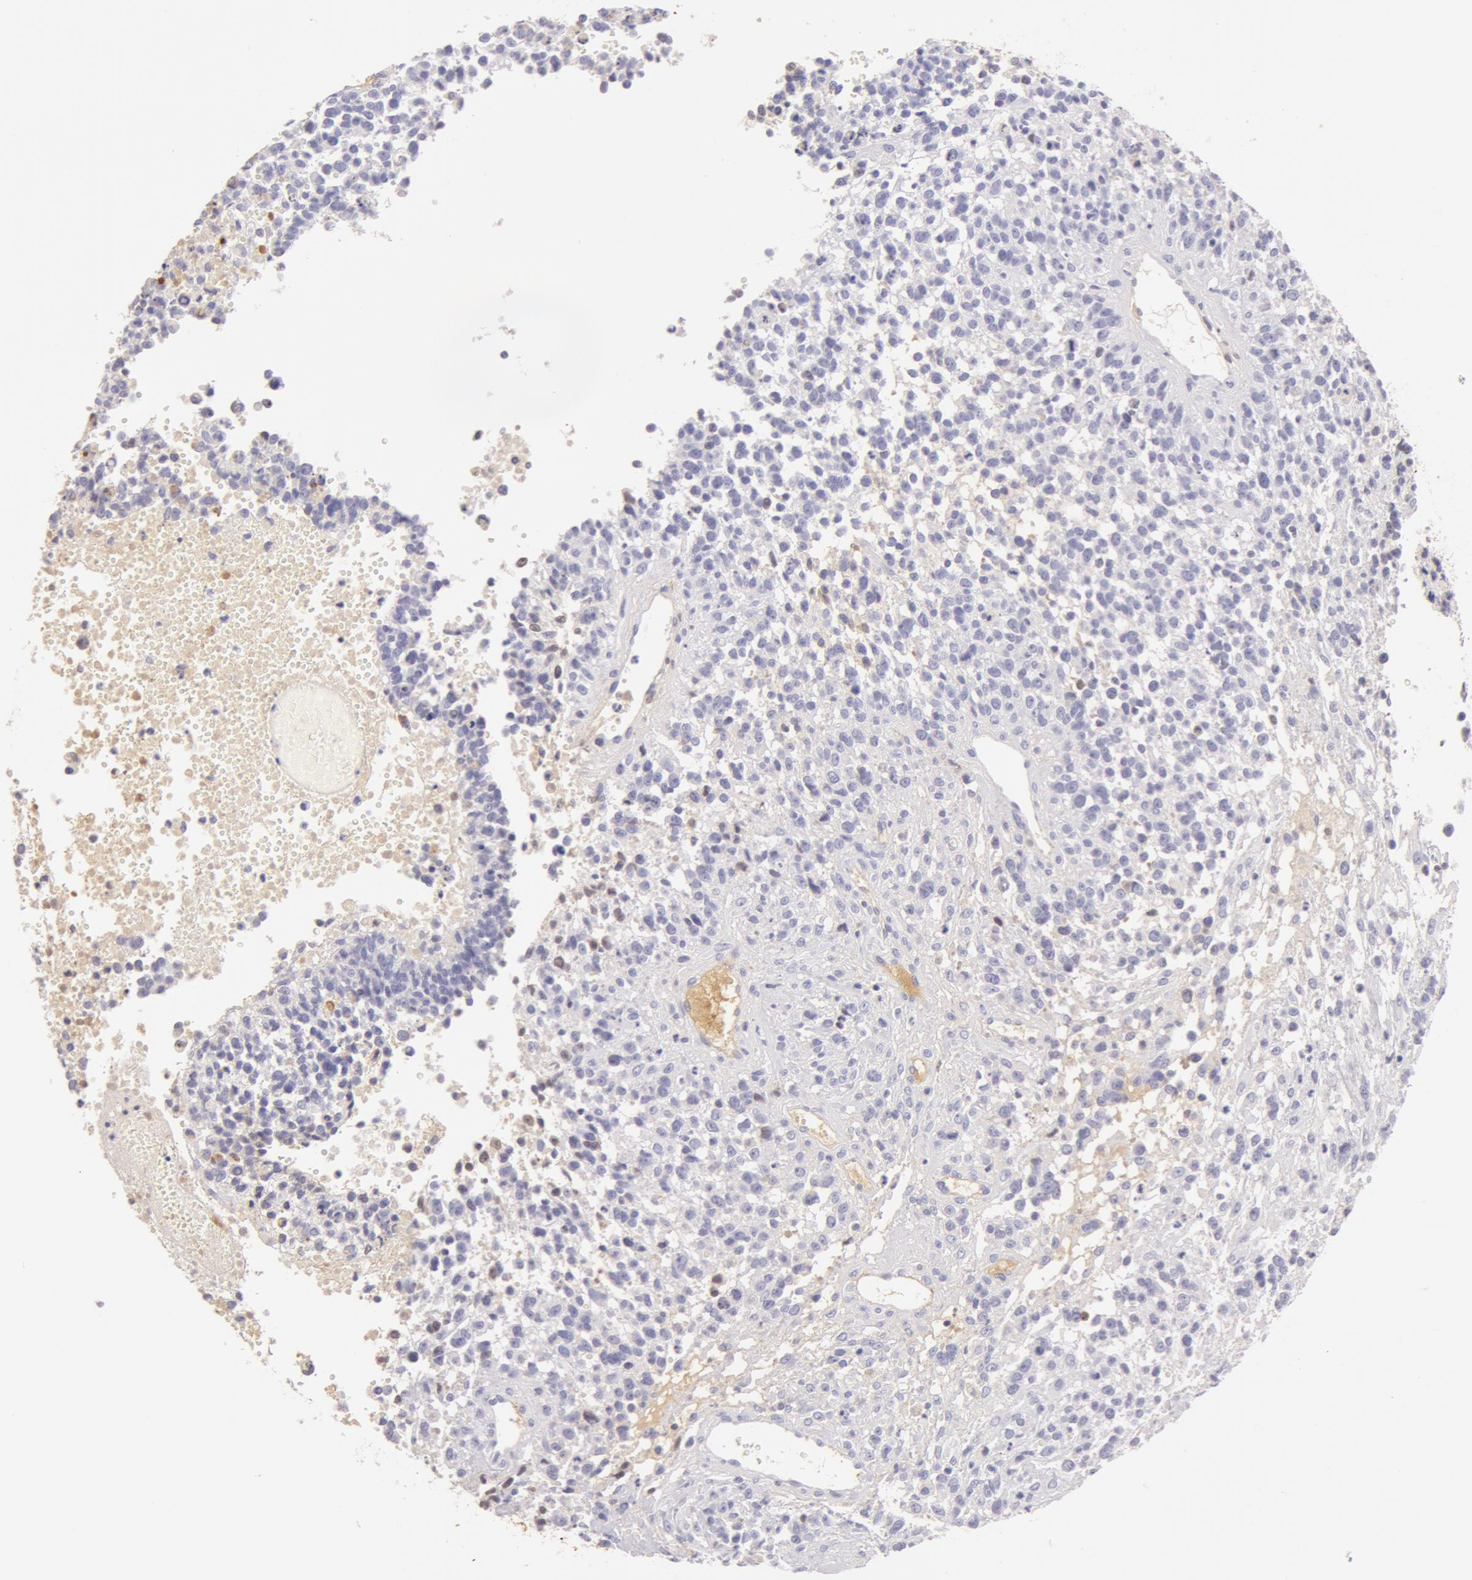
{"staining": {"intensity": "negative", "quantity": "none", "location": "none"}, "tissue": "glioma", "cell_type": "Tumor cells", "image_type": "cancer", "snomed": [{"axis": "morphology", "description": "Glioma, malignant, High grade"}, {"axis": "topography", "description": "Brain"}], "caption": "Glioma was stained to show a protein in brown. There is no significant expression in tumor cells.", "gene": "AHSG", "patient": {"sex": "male", "age": 66}}